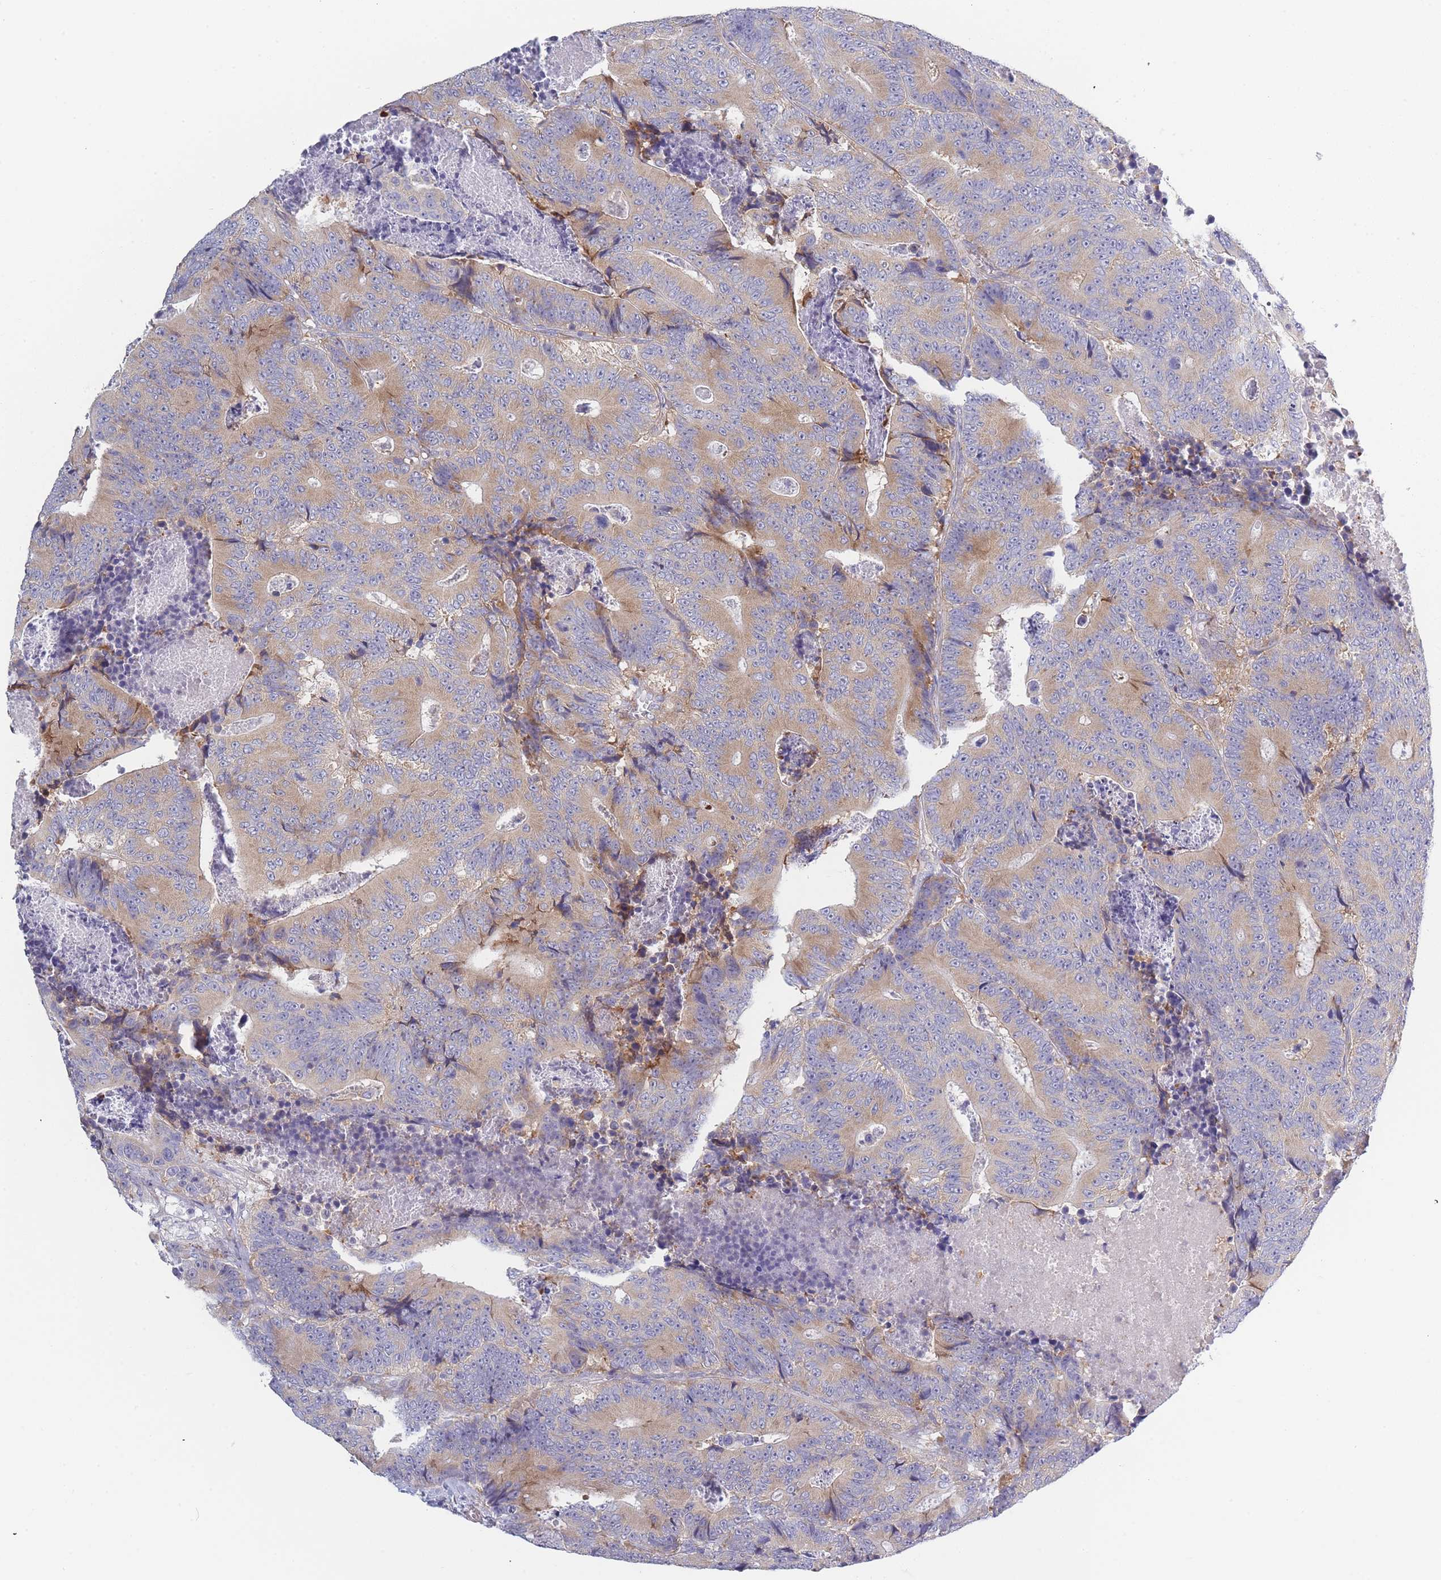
{"staining": {"intensity": "moderate", "quantity": ">75%", "location": "cytoplasmic/membranous"}, "tissue": "colorectal cancer", "cell_type": "Tumor cells", "image_type": "cancer", "snomed": [{"axis": "morphology", "description": "Adenocarcinoma, NOS"}, {"axis": "topography", "description": "Colon"}], "caption": "Colorectal cancer (adenocarcinoma) stained with a brown dye reveals moderate cytoplasmic/membranous positive staining in approximately >75% of tumor cells.", "gene": "NDUFAF6", "patient": {"sex": "male", "age": 83}}